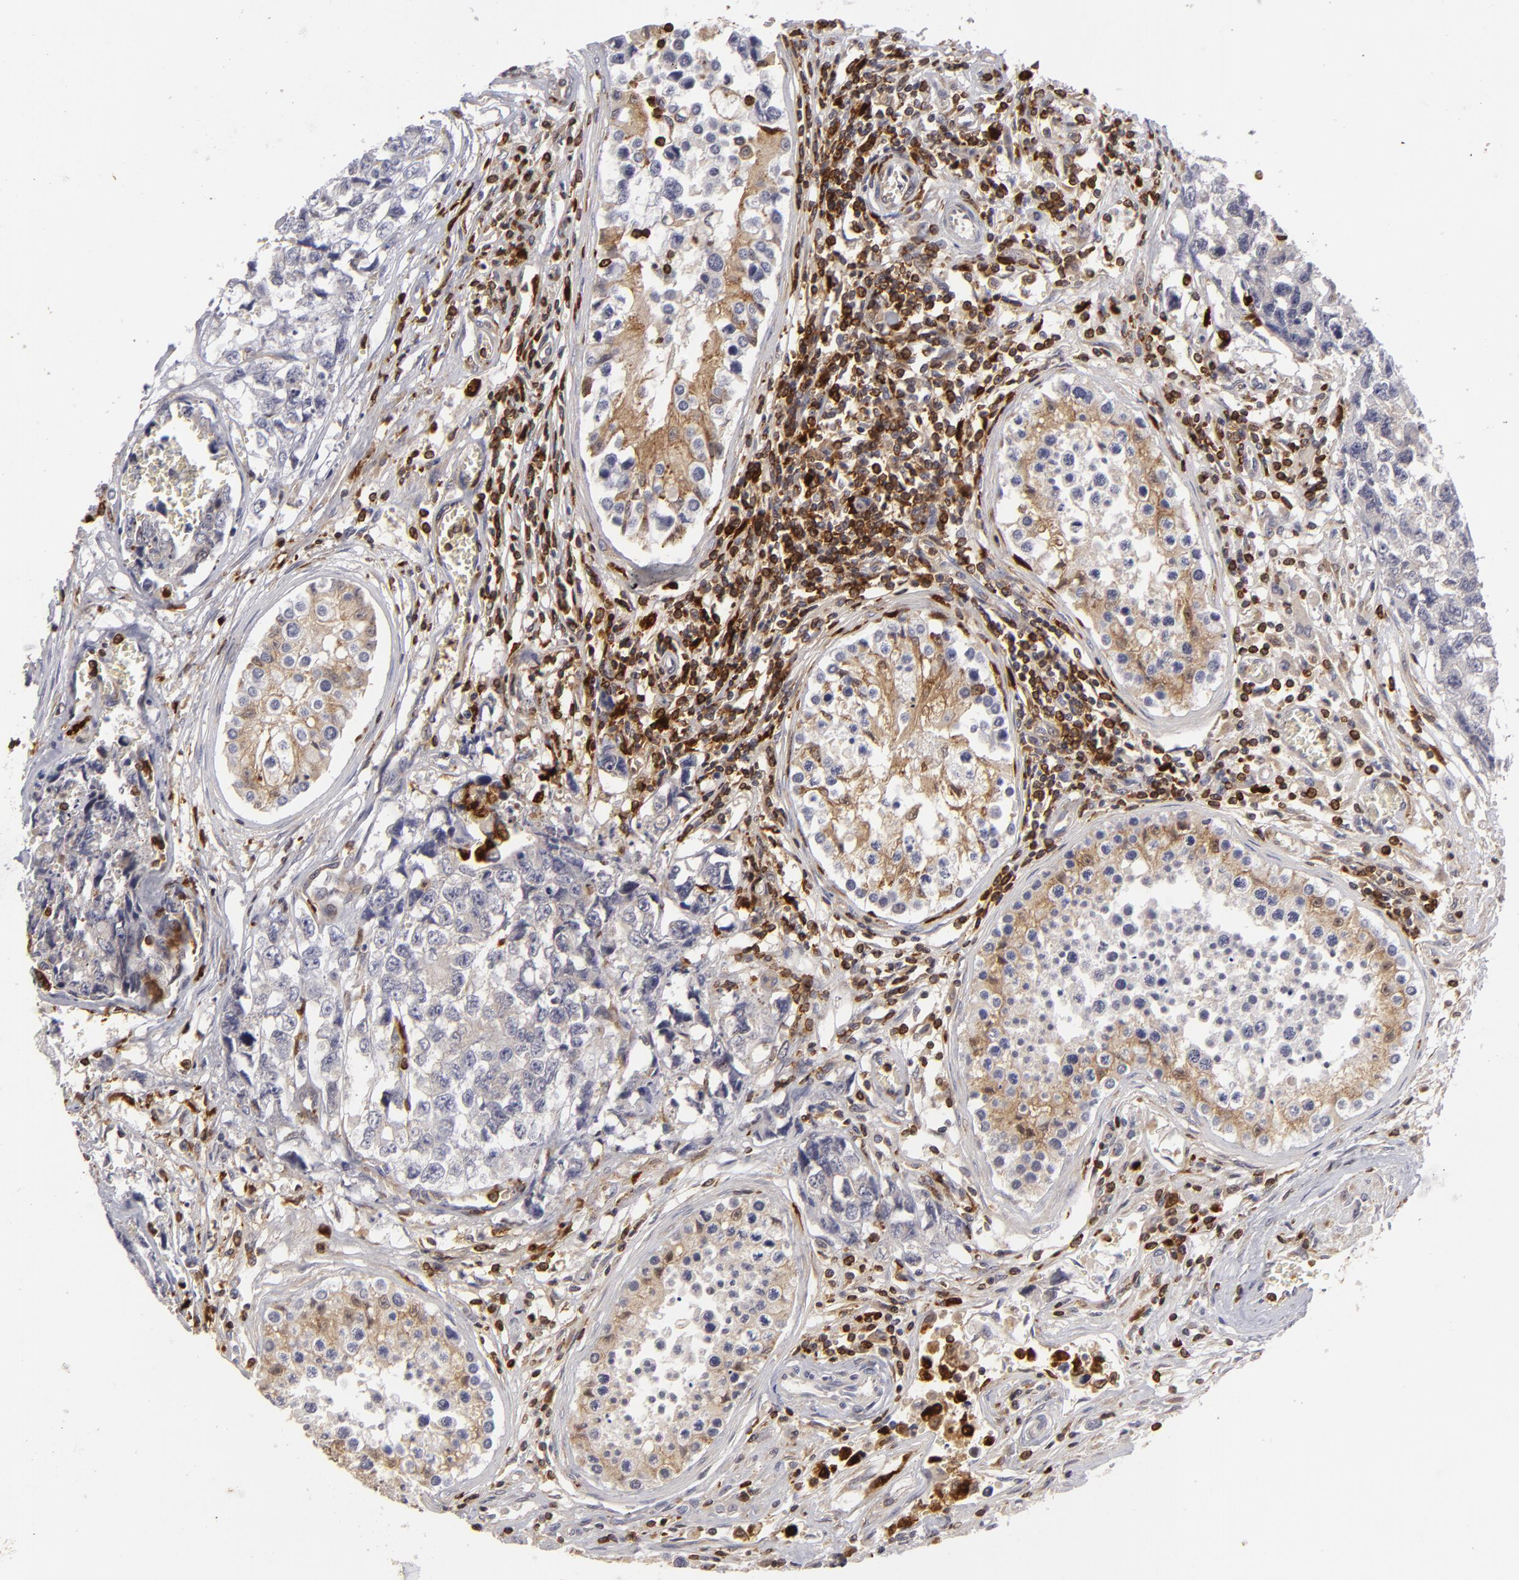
{"staining": {"intensity": "negative", "quantity": "none", "location": "none"}, "tissue": "testis cancer", "cell_type": "Tumor cells", "image_type": "cancer", "snomed": [{"axis": "morphology", "description": "Carcinoma, Embryonal, NOS"}, {"axis": "topography", "description": "Testis"}], "caption": "An image of human testis cancer (embryonal carcinoma) is negative for staining in tumor cells.", "gene": "APOBEC3G", "patient": {"sex": "male", "age": 31}}